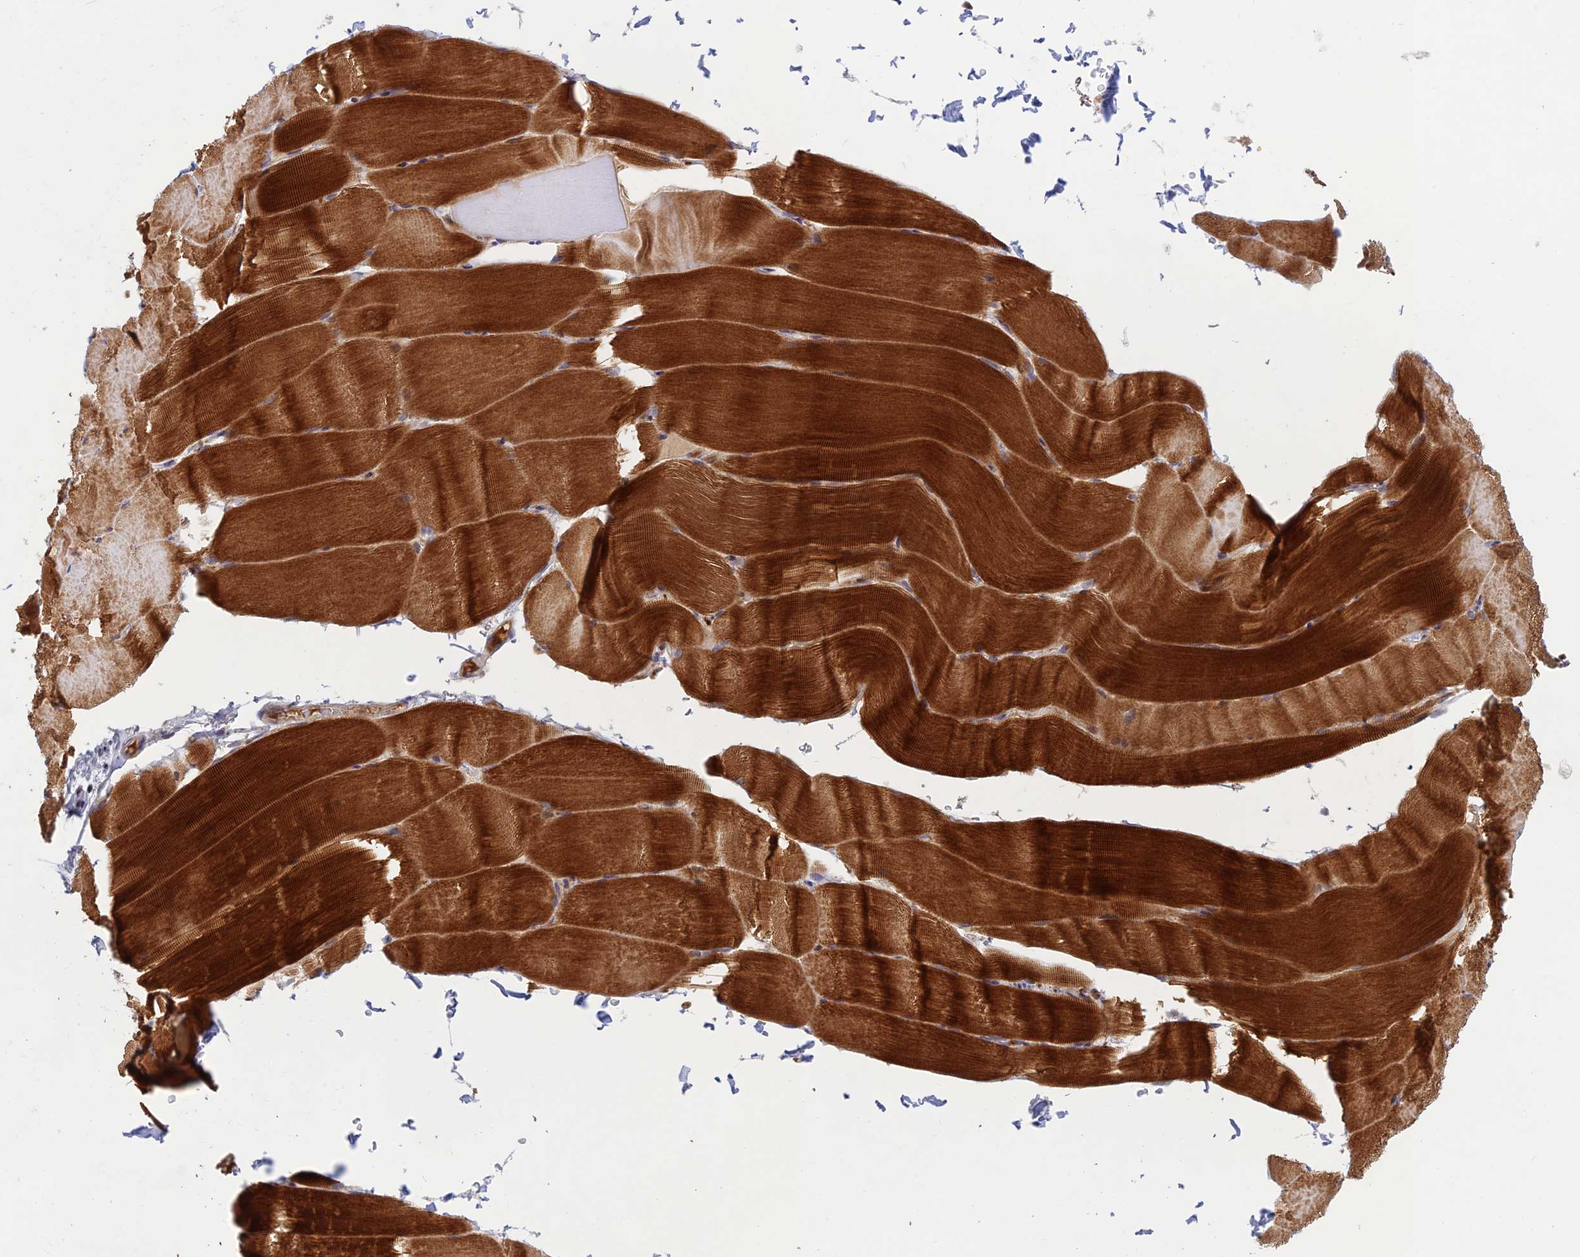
{"staining": {"intensity": "strong", "quantity": ">75%", "location": "cytoplasmic/membranous"}, "tissue": "skeletal muscle", "cell_type": "Myocytes", "image_type": "normal", "snomed": [{"axis": "morphology", "description": "Normal tissue, NOS"}, {"axis": "topography", "description": "Skeletal muscle"}, {"axis": "topography", "description": "Parathyroid gland"}], "caption": "An IHC photomicrograph of unremarkable tissue is shown. Protein staining in brown highlights strong cytoplasmic/membranous positivity in skeletal muscle within myocytes.", "gene": "FASTKD5", "patient": {"sex": "female", "age": 37}}